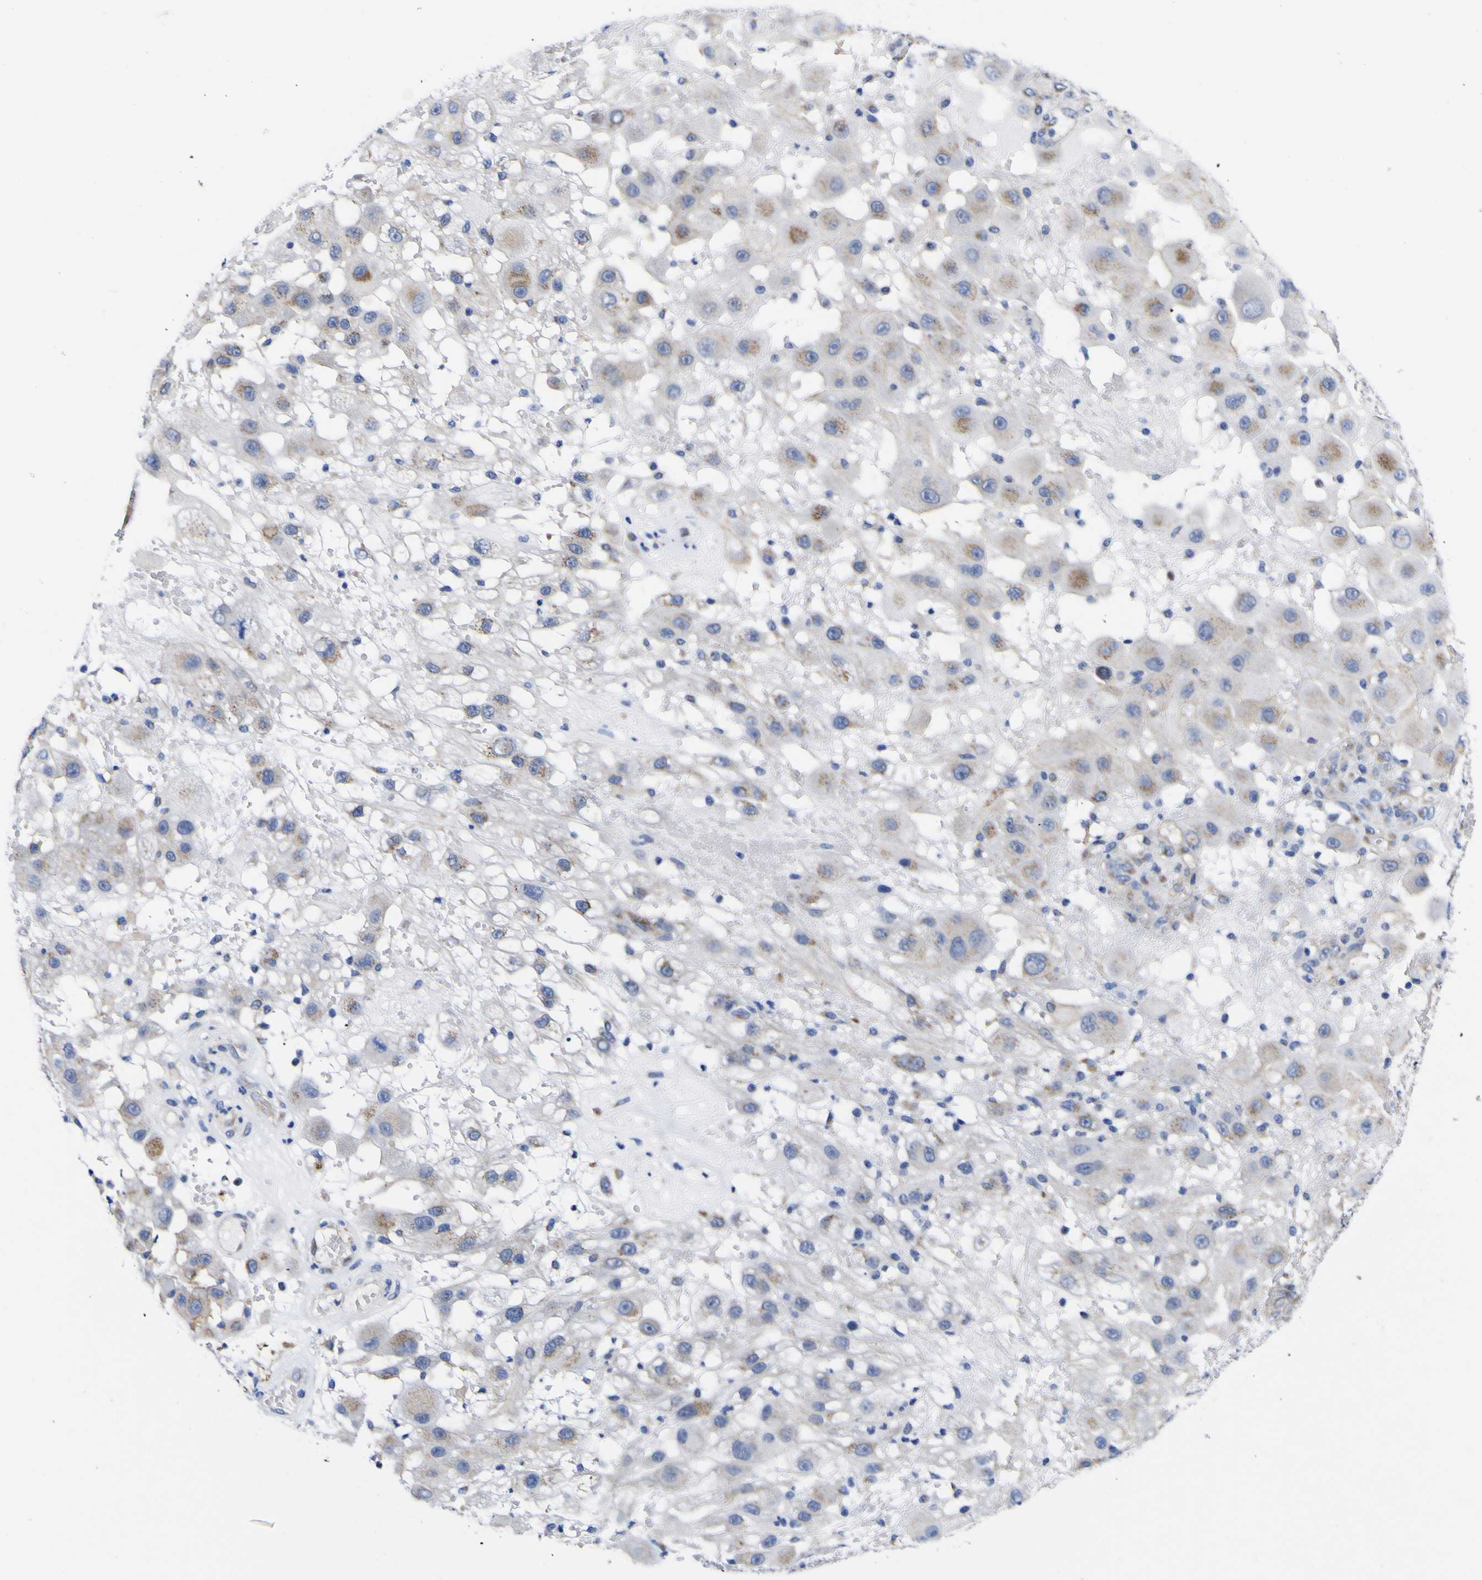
{"staining": {"intensity": "weak", "quantity": "25%-75%", "location": "cytoplasmic/membranous"}, "tissue": "melanoma", "cell_type": "Tumor cells", "image_type": "cancer", "snomed": [{"axis": "morphology", "description": "Malignant melanoma, NOS"}, {"axis": "topography", "description": "Skin"}], "caption": "Melanoma stained with a brown dye exhibits weak cytoplasmic/membranous positive expression in approximately 25%-75% of tumor cells.", "gene": "GOLM1", "patient": {"sex": "female", "age": 81}}